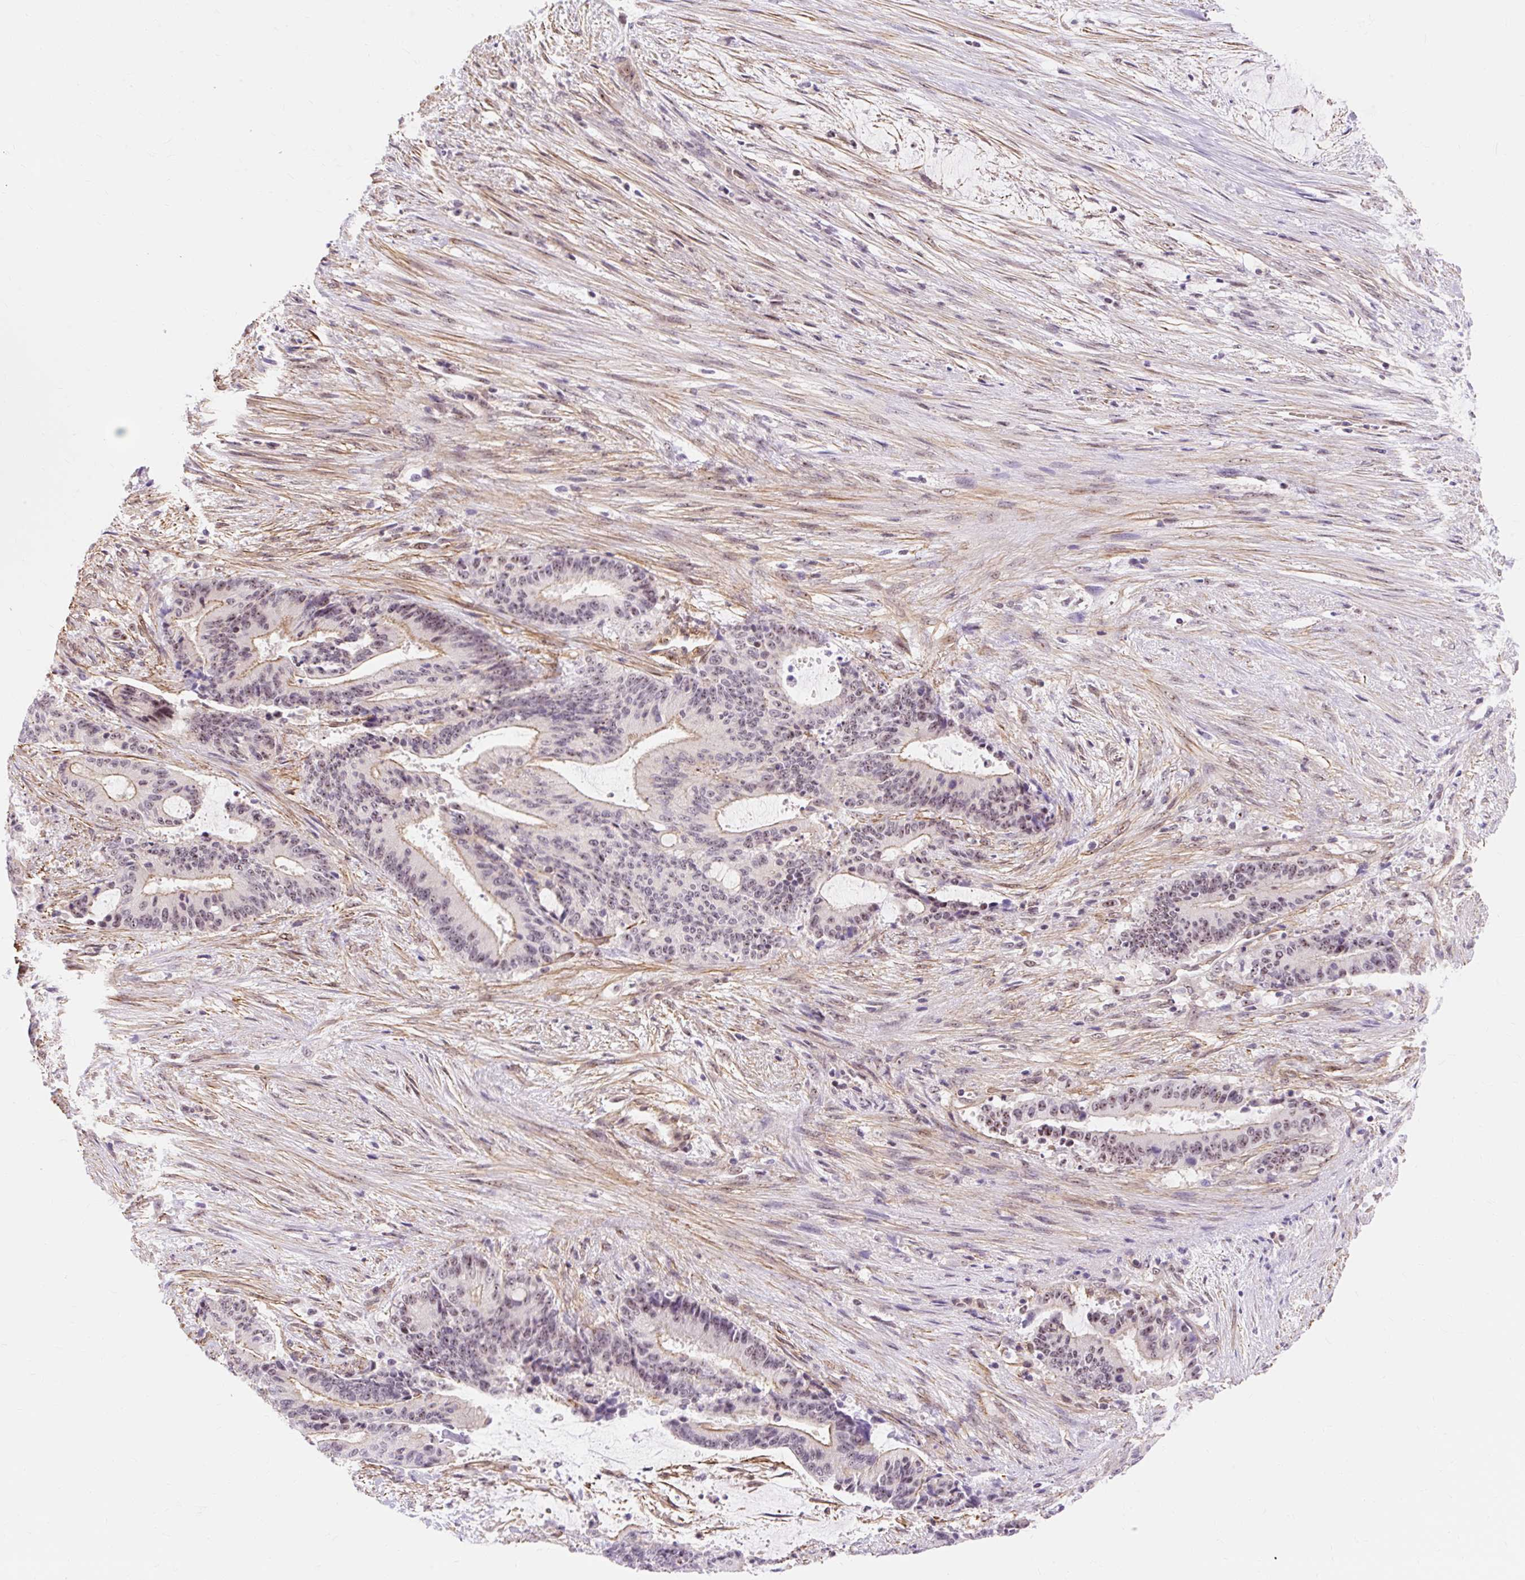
{"staining": {"intensity": "moderate", "quantity": "25%-75%", "location": "cytoplasmic/membranous,nuclear"}, "tissue": "liver cancer", "cell_type": "Tumor cells", "image_type": "cancer", "snomed": [{"axis": "morphology", "description": "Normal tissue, NOS"}, {"axis": "morphology", "description": "Cholangiocarcinoma"}, {"axis": "topography", "description": "Liver"}, {"axis": "topography", "description": "Peripheral nerve tissue"}], "caption": "Liver cholangiocarcinoma tissue shows moderate cytoplasmic/membranous and nuclear staining in approximately 25%-75% of tumor cells", "gene": "OBP2A", "patient": {"sex": "female", "age": 73}}